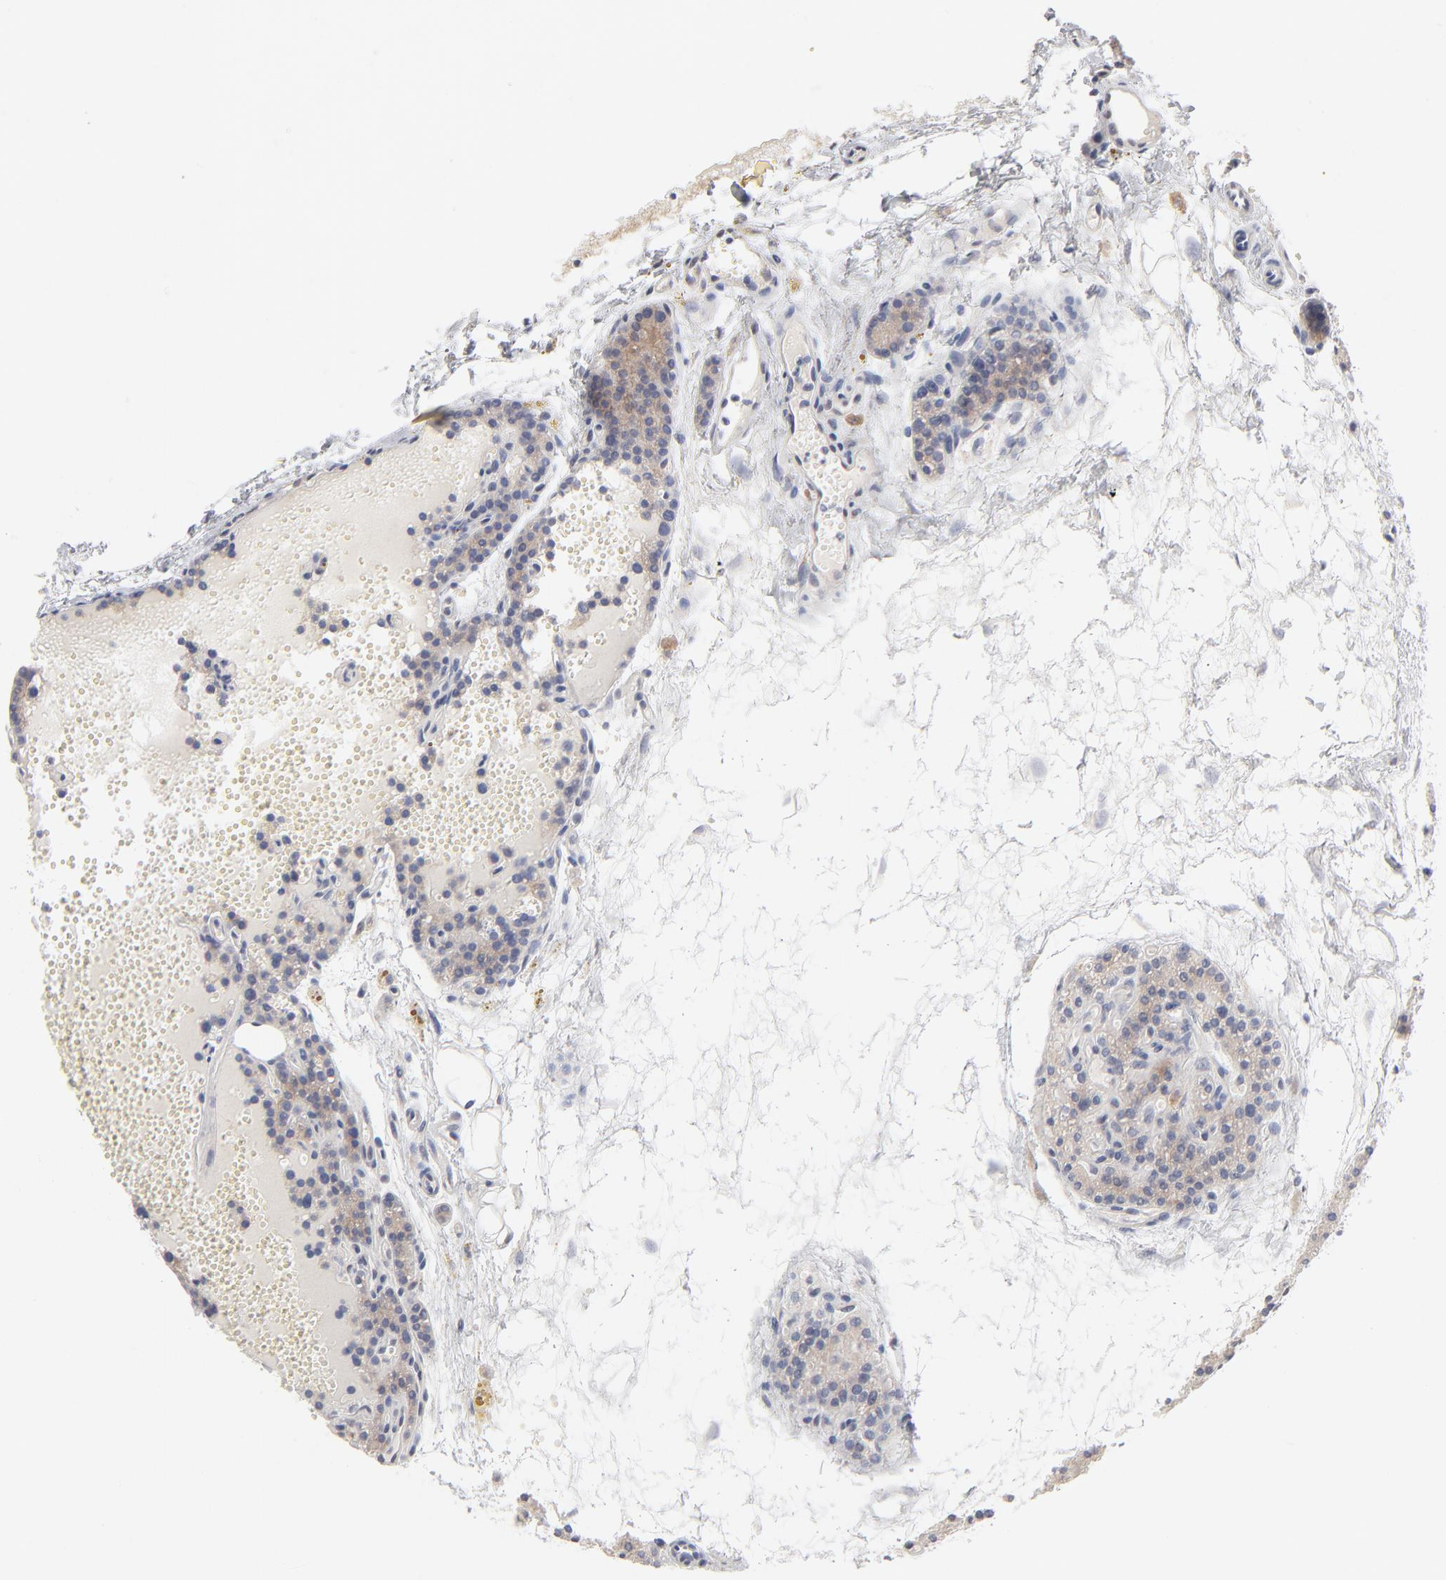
{"staining": {"intensity": "weak", "quantity": ">75%", "location": "cytoplasmic/membranous"}, "tissue": "parathyroid gland", "cell_type": "Glandular cells", "image_type": "normal", "snomed": [{"axis": "morphology", "description": "Normal tissue, NOS"}, {"axis": "topography", "description": "Parathyroid gland"}], "caption": "Immunohistochemical staining of unremarkable parathyroid gland shows >75% levels of weak cytoplasmic/membranous protein staining in about >75% of glandular cells.", "gene": "ARRB1", "patient": {"sex": "male", "age": 25}}